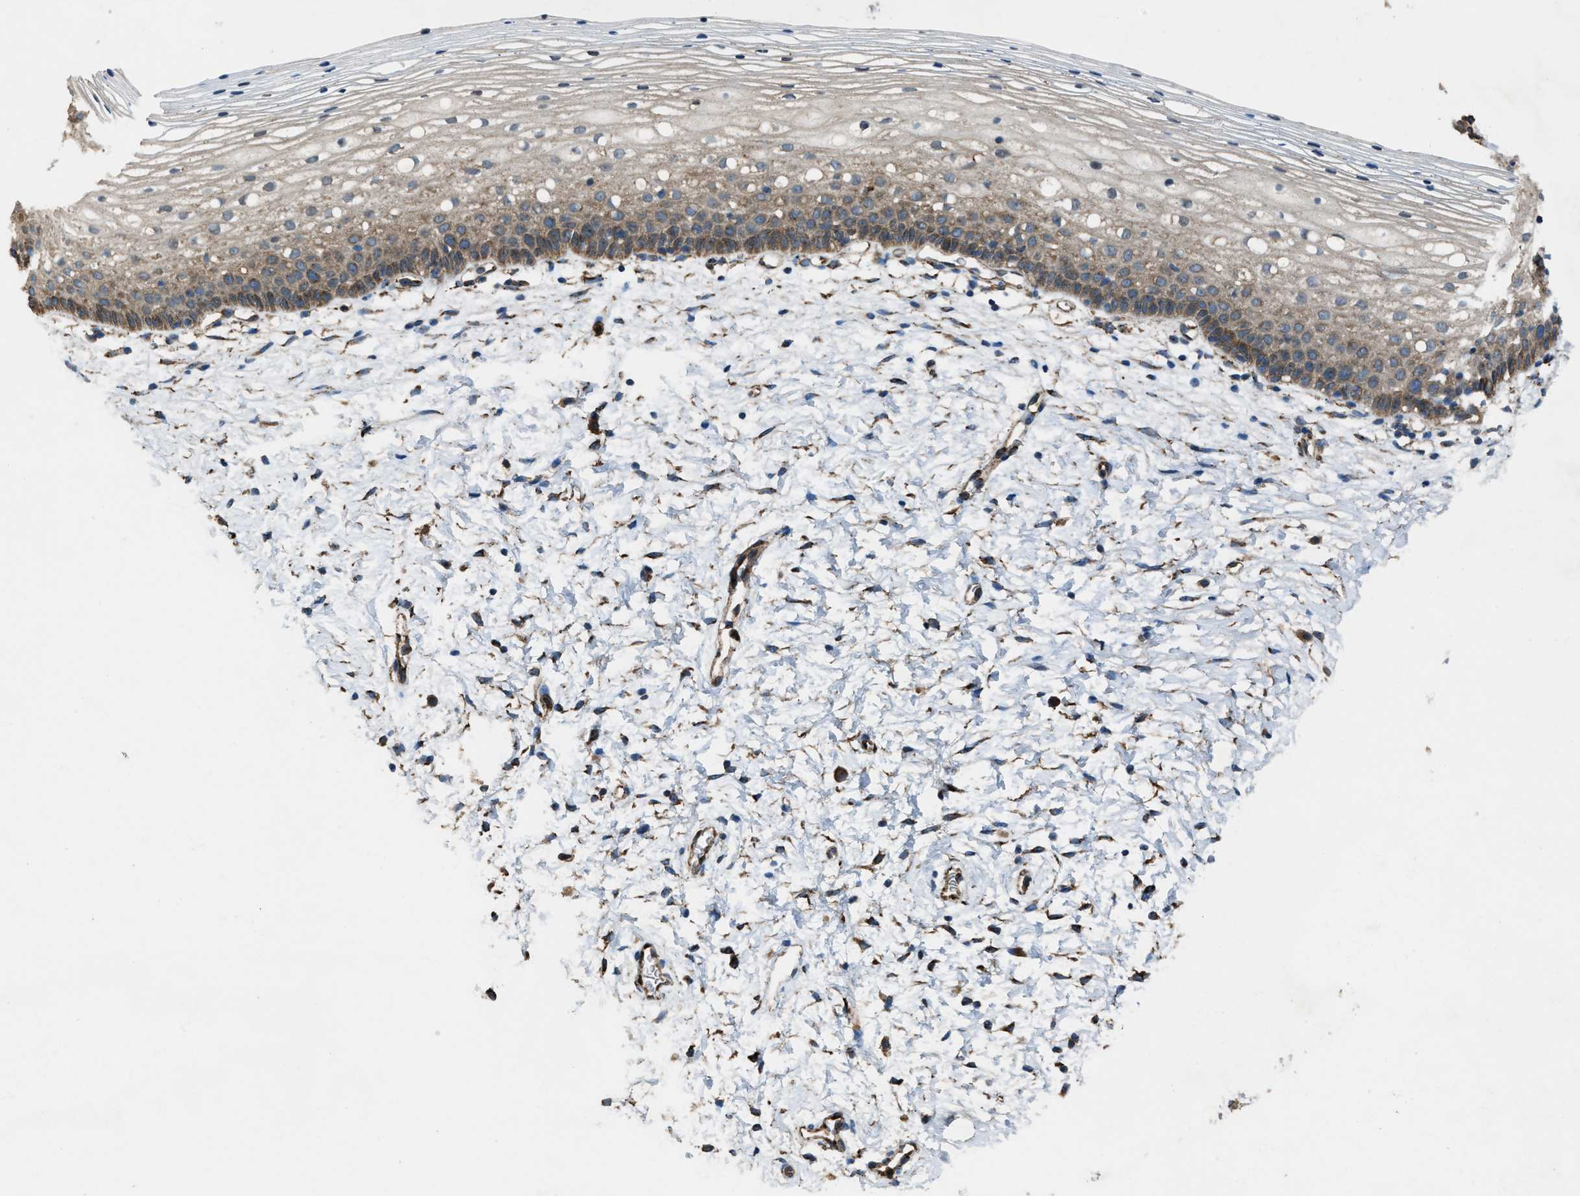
{"staining": {"intensity": "moderate", "quantity": ">75%", "location": "cytoplasmic/membranous"}, "tissue": "cervix", "cell_type": "Glandular cells", "image_type": "normal", "snomed": [{"axis": "morphology", "description": "Normal tissue, NOS"}, {"axis": "topography", "description": "Cervix"}], "caption": "DAB (3,3'-diaminobenzidine) immunohistochemical staining of unremarkable human cervix shows moderate cytoplasmic/membranous protein positivity in about >75% of glandular cells.", "gene": "TRPC1", "patient": {"sex": "female", "age": 72}}